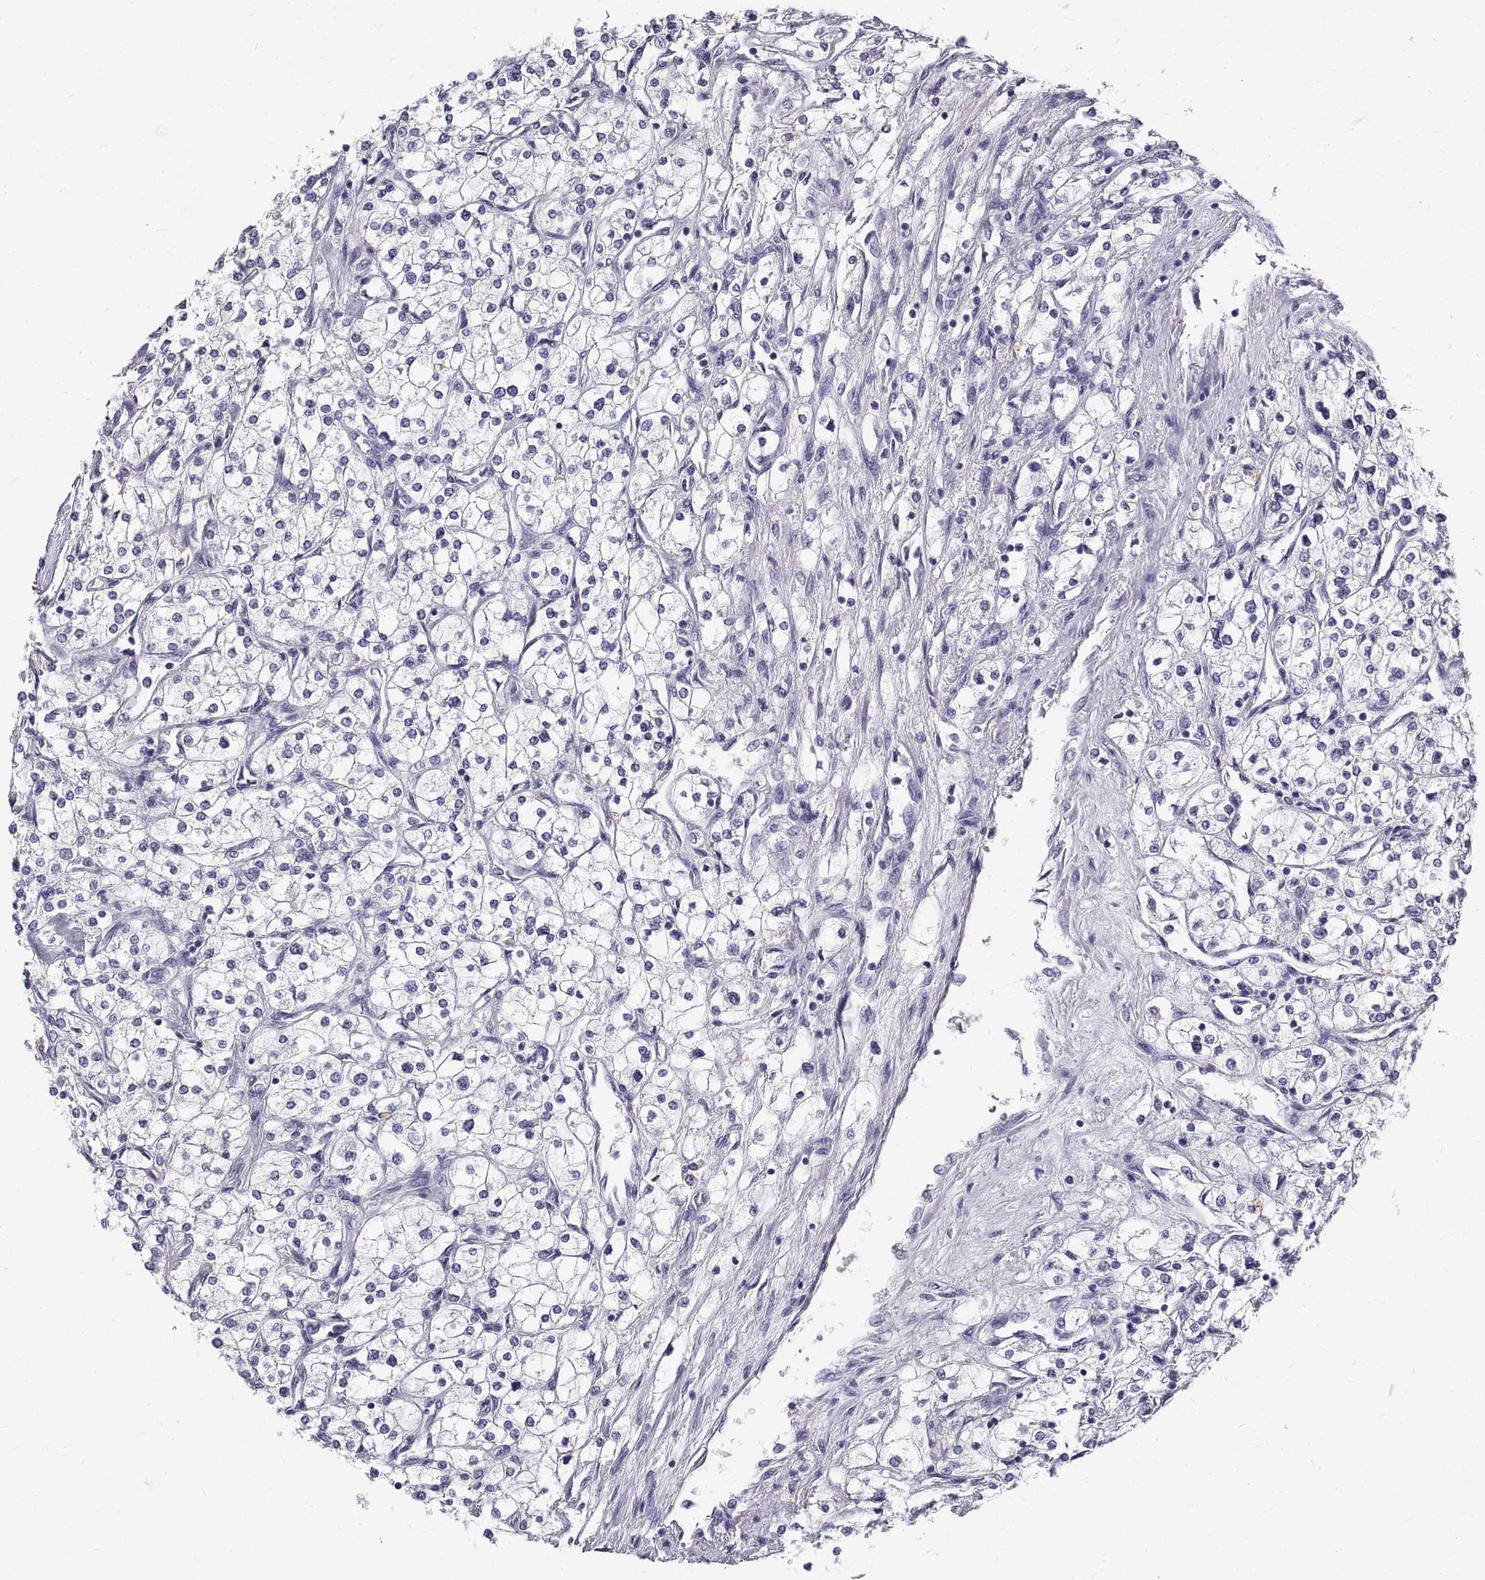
{"staining": {"intensity": "negative", "quantity": "none", "location": "none"}, "tissue": "renal cancer", "cell_type": "Tumor cells", "image_type": "cancer", "snomed": [{"axis": "morphology", "description": "Adenocarcinoma, NOS"}, {"axis": "topography", "description": "Kidney"}], "caption": "Immunohistochemical staining of renal adenocarcinoma shows no significant positivity in tumor cells.", "gene": "GNG12", "patient": {"sex": "male", "age": 80}}